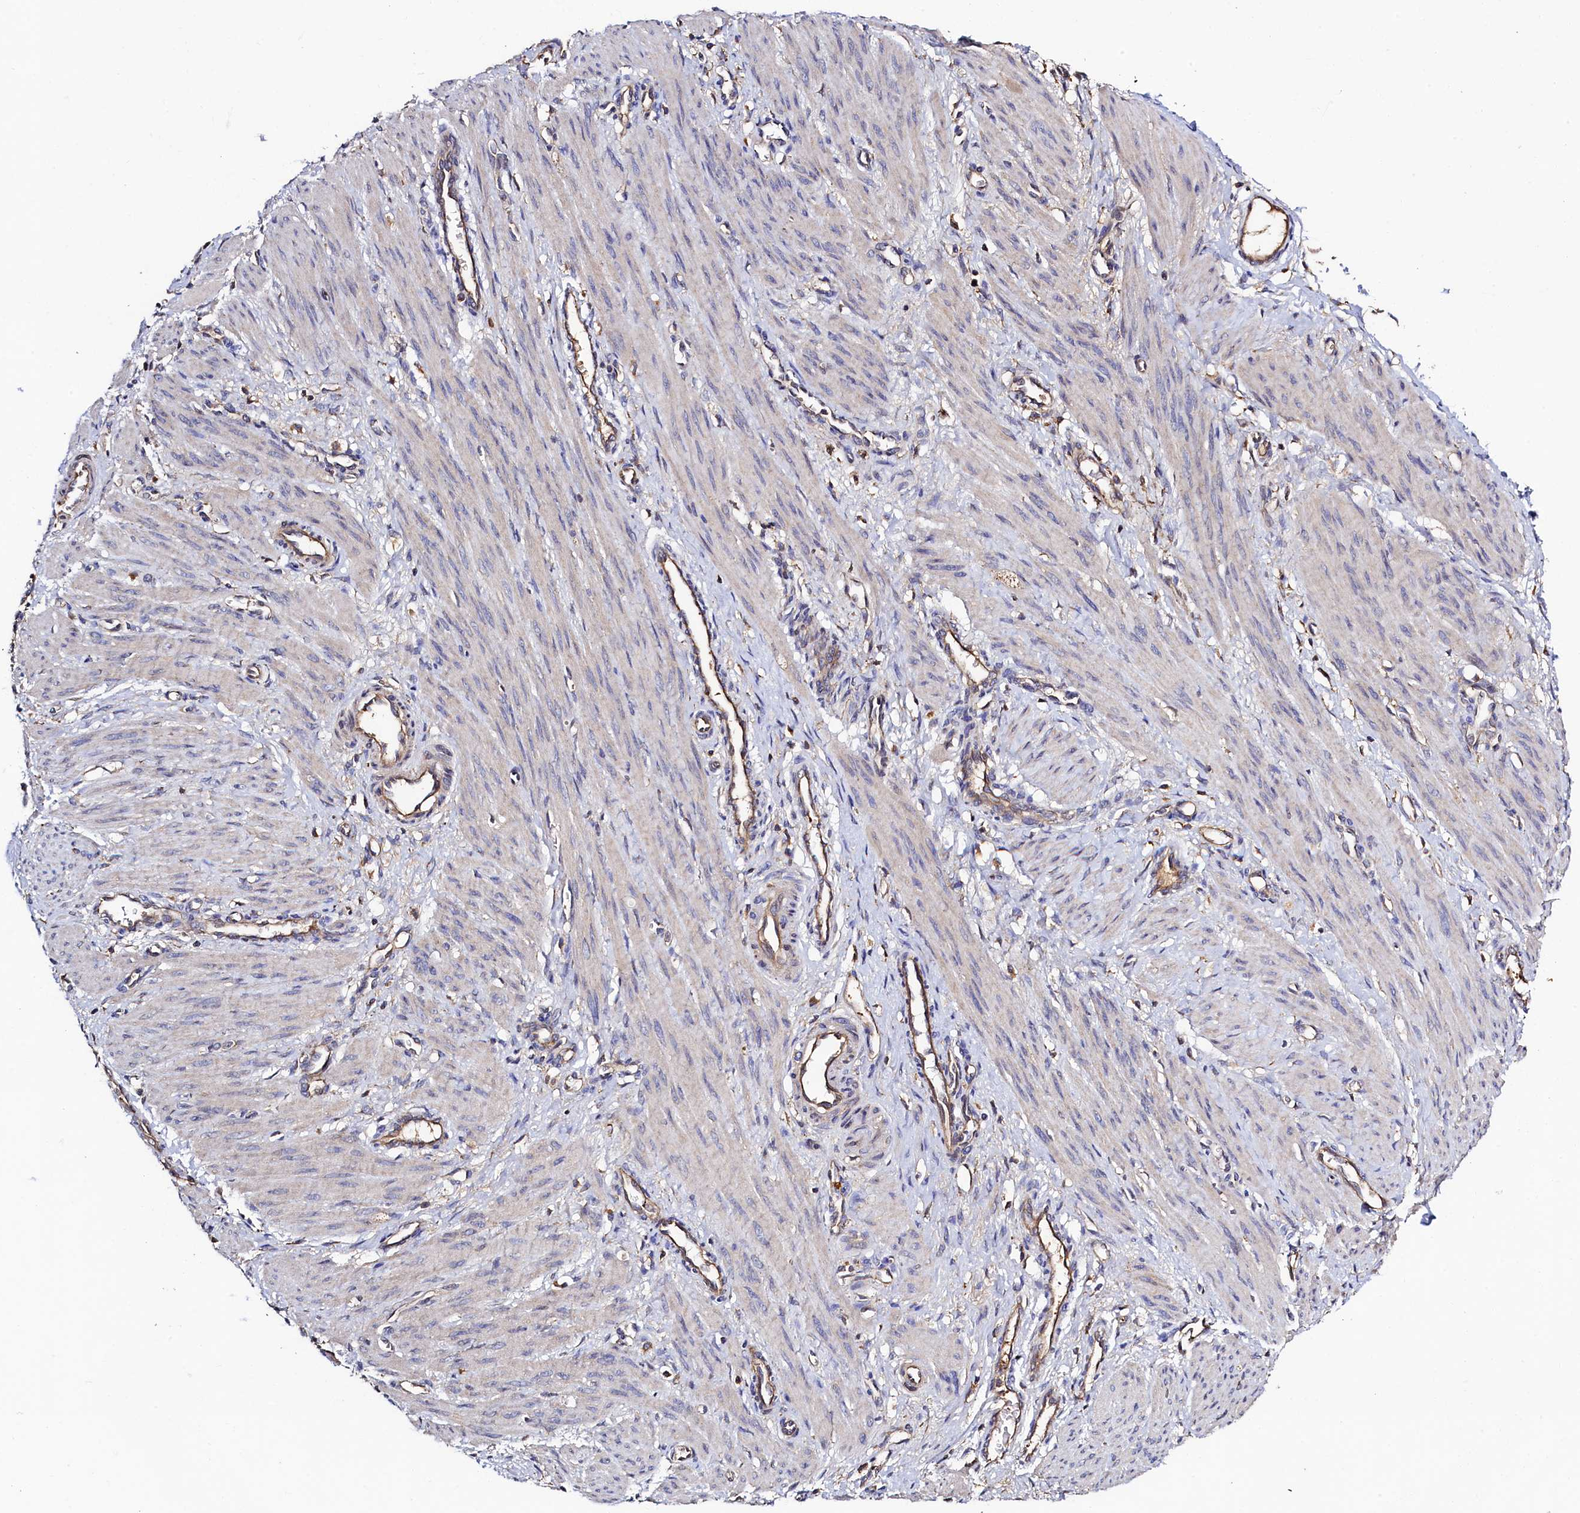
{"staining": {"intensity": "weak", "quantity": "<25%", "location": "cytoplasmic/membranous"}, "tissue": "smooth muscle", "cell_type": "Smooth muscle cells", "image_type": "normal", "snomed": [{"axis": "morphology", "description": "Normal tissue, NOS"}, {"axis": "topography", "description": "Endometrium"}], "caption": "A micrograph of smooth muscle stained for a protein shows no brown staining in smooth muscle cells. Brightfield microscopy of immunohistochemistry (IHC) stained with DAB (brown) and hematoxylin (blue), captured at high magnification.", "gene": "TK2", "patient": {"sex": "female", "age": 33}}